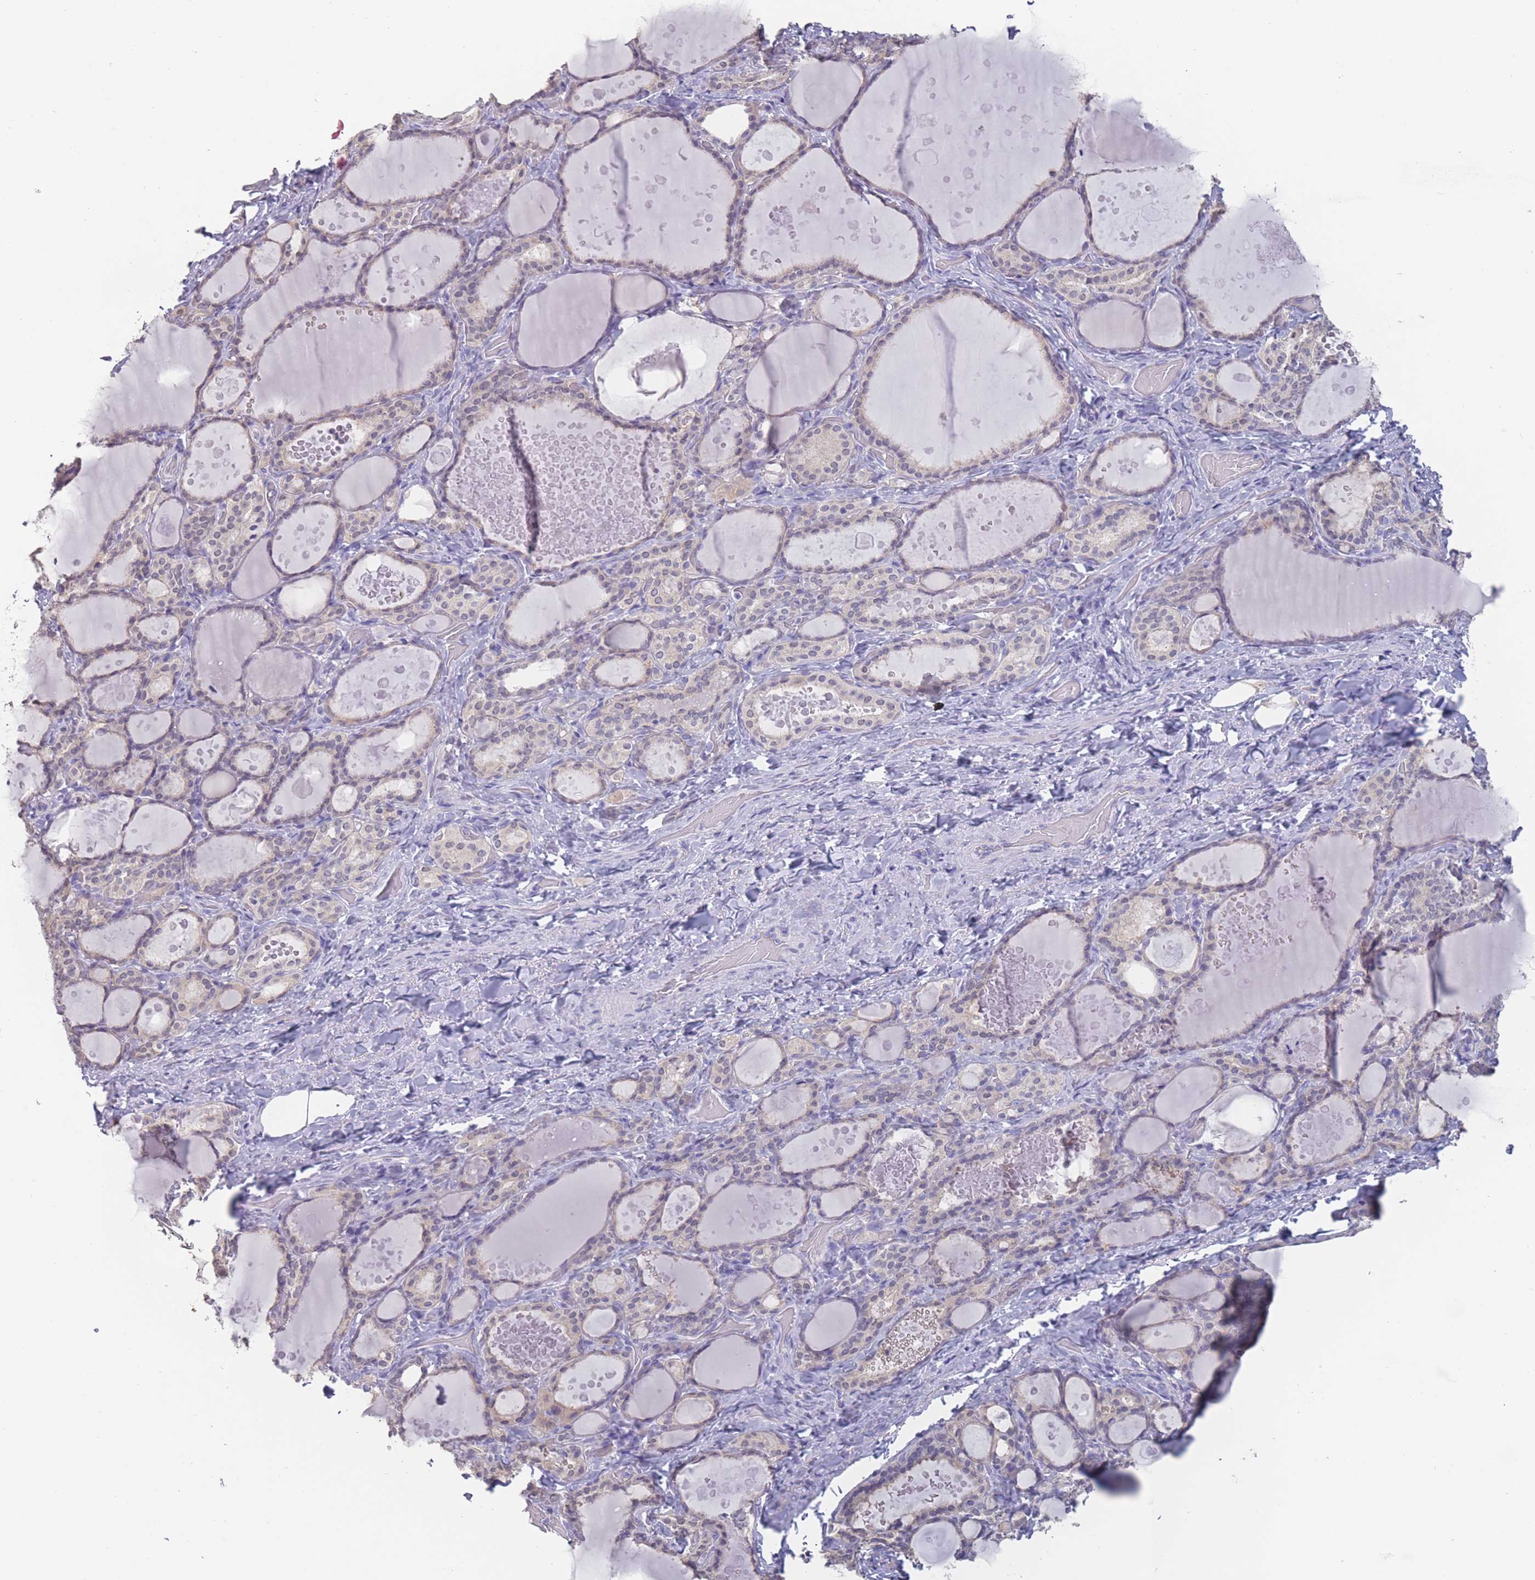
{"staining": {"intensity": "negative", "quantity": "none", "location": "none"}, "tissue": "thyroid gland", "cell_type": "Glandular cells", "image_type": "normal", "snomed": [{"axis": "morphology", "description": "Normal tissue, NOS"}, {"axis": "topography", "description": "Thyroid gland"}], "caption": "Benign thyroid gland was stained to show a protein in brown. There is no significant staining in glandular cells. (Brightfield microscopy of DAB (3,3'-diaminobenzidine) IHC at high magnification).", "gene": "CYP51A1", "patient": {"sex": "female", "age": 46}}